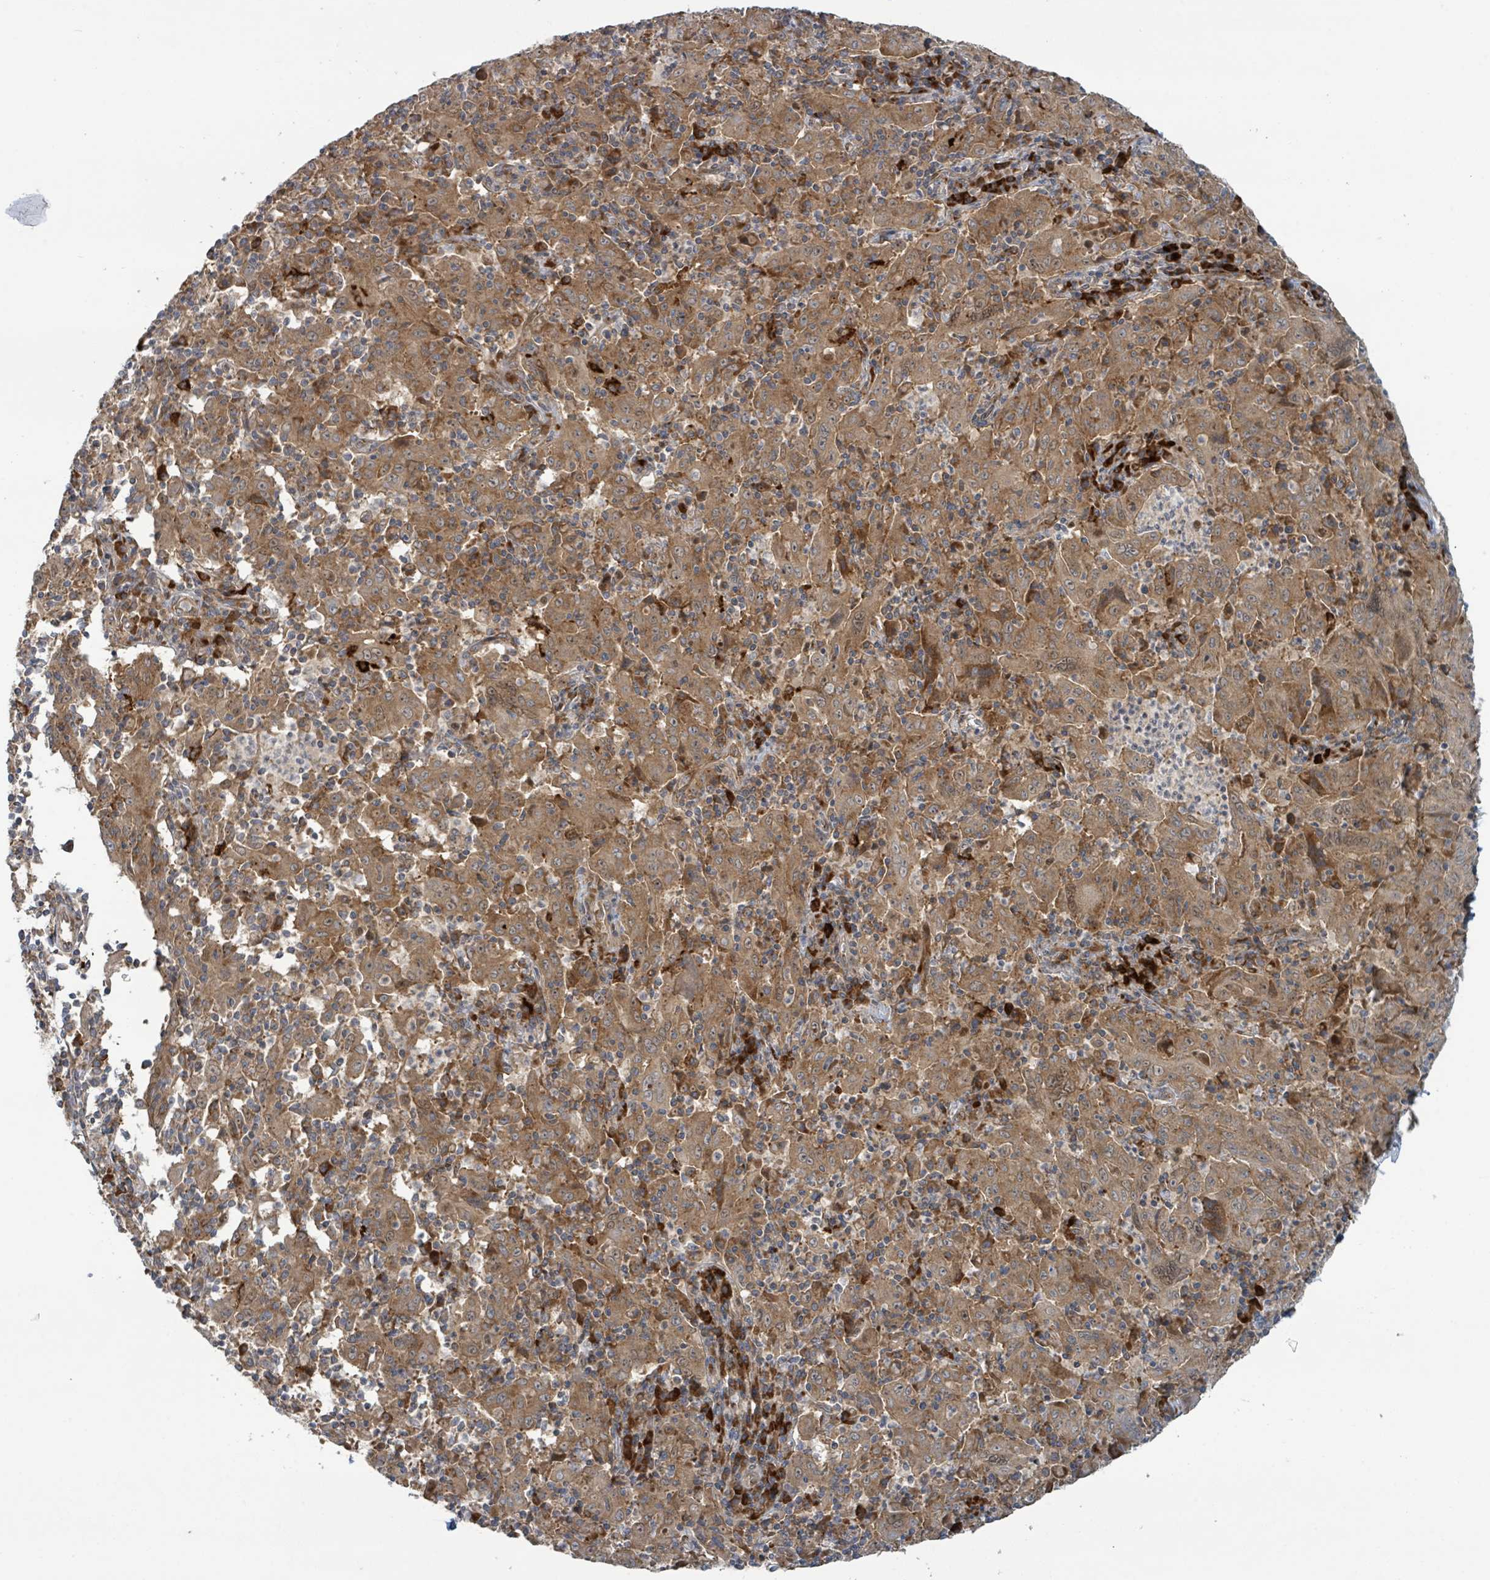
{"staining": {"intensity": "moderate", "quantity": ">75%", "location": "cytoplasmic/membranous"}, "tissue": "pancreatic cancer", "cell_type": "Tumor cells", "image_type": "cancer", "snomed": [{"axis": "morphology", "description": "Adenocarcinoma, NOS"}, {"axis": "topography", "description": "Pancreas"}], "caption": "Protein staining of pancreatic cancer (adenocarcinoma) tissue exhibits moderate cytoplasmic/membranous positivity in approximately >75% of tumor cells. The staining was performed using DAB (3,3'-diaminobenzidine), with brown indicating positive protein expression. Nuclei are stained blue with hematoxylin.", "gene": "OR51E1", "patient": {"sex": "male", "age": 63}}